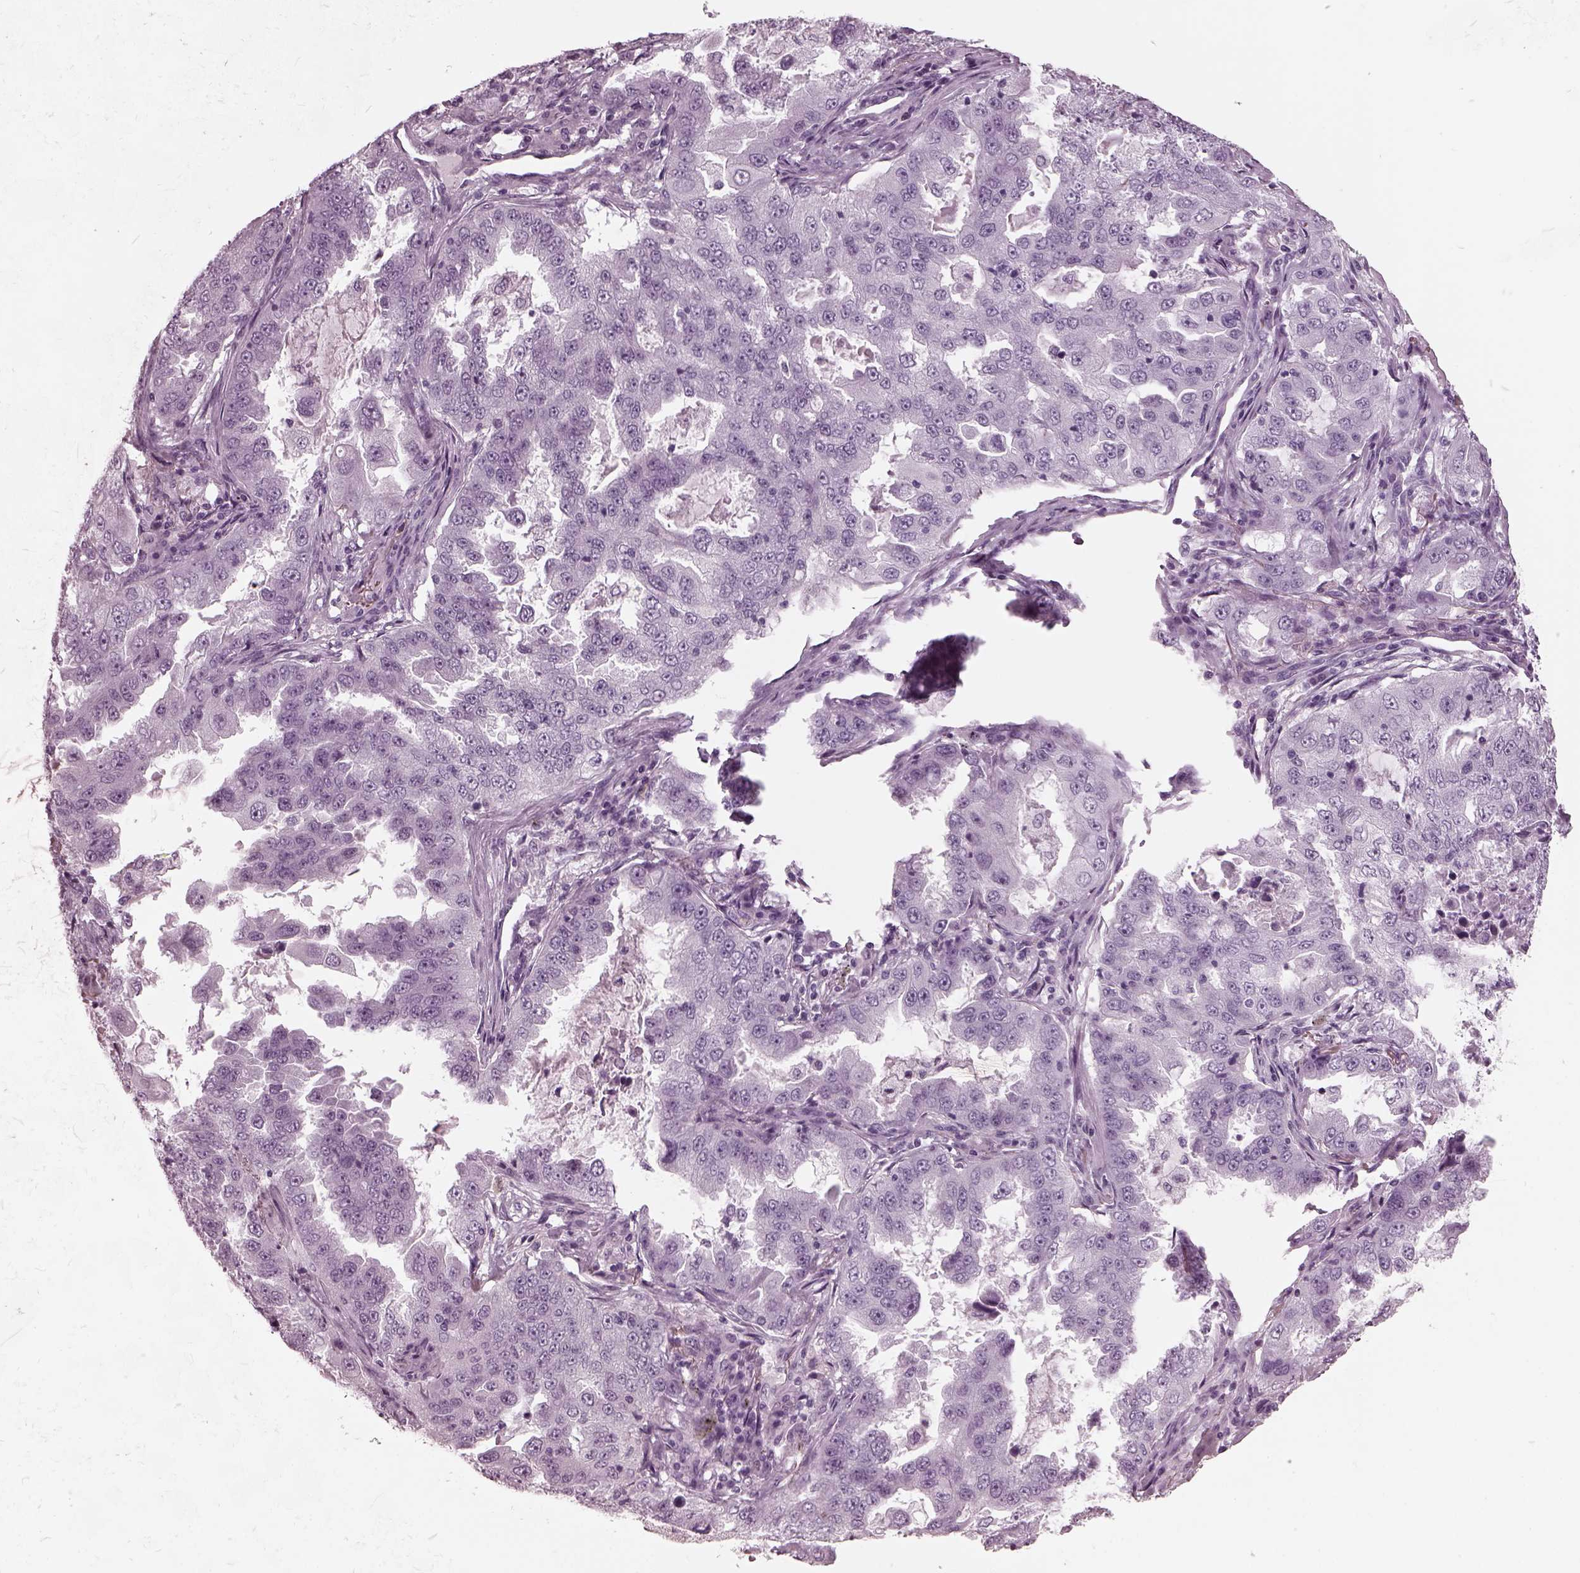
{"staining": {"intensity": "negative", "quantity": "none", "location": "none"}, "tissue": "lung cancer", "cell_type": "Tumor cells", "image_type": "cancer", "snomed": [{"axis": "morphology", "description": "Adenocarcinoma, NOS"}, {"axis": "topography", "description": "Lung"}], "caption": "Immunohistochemical staining of lung adenocarcinoma shows no significant expression in tumor cells. The staining is performed using DAB (3,3'-diaminobenzidine) brown chromogen with nuclei counter-stained in using hematoxylin.", "gene": "RCVRN", "patient": {"sex": "female", "age": 61}}